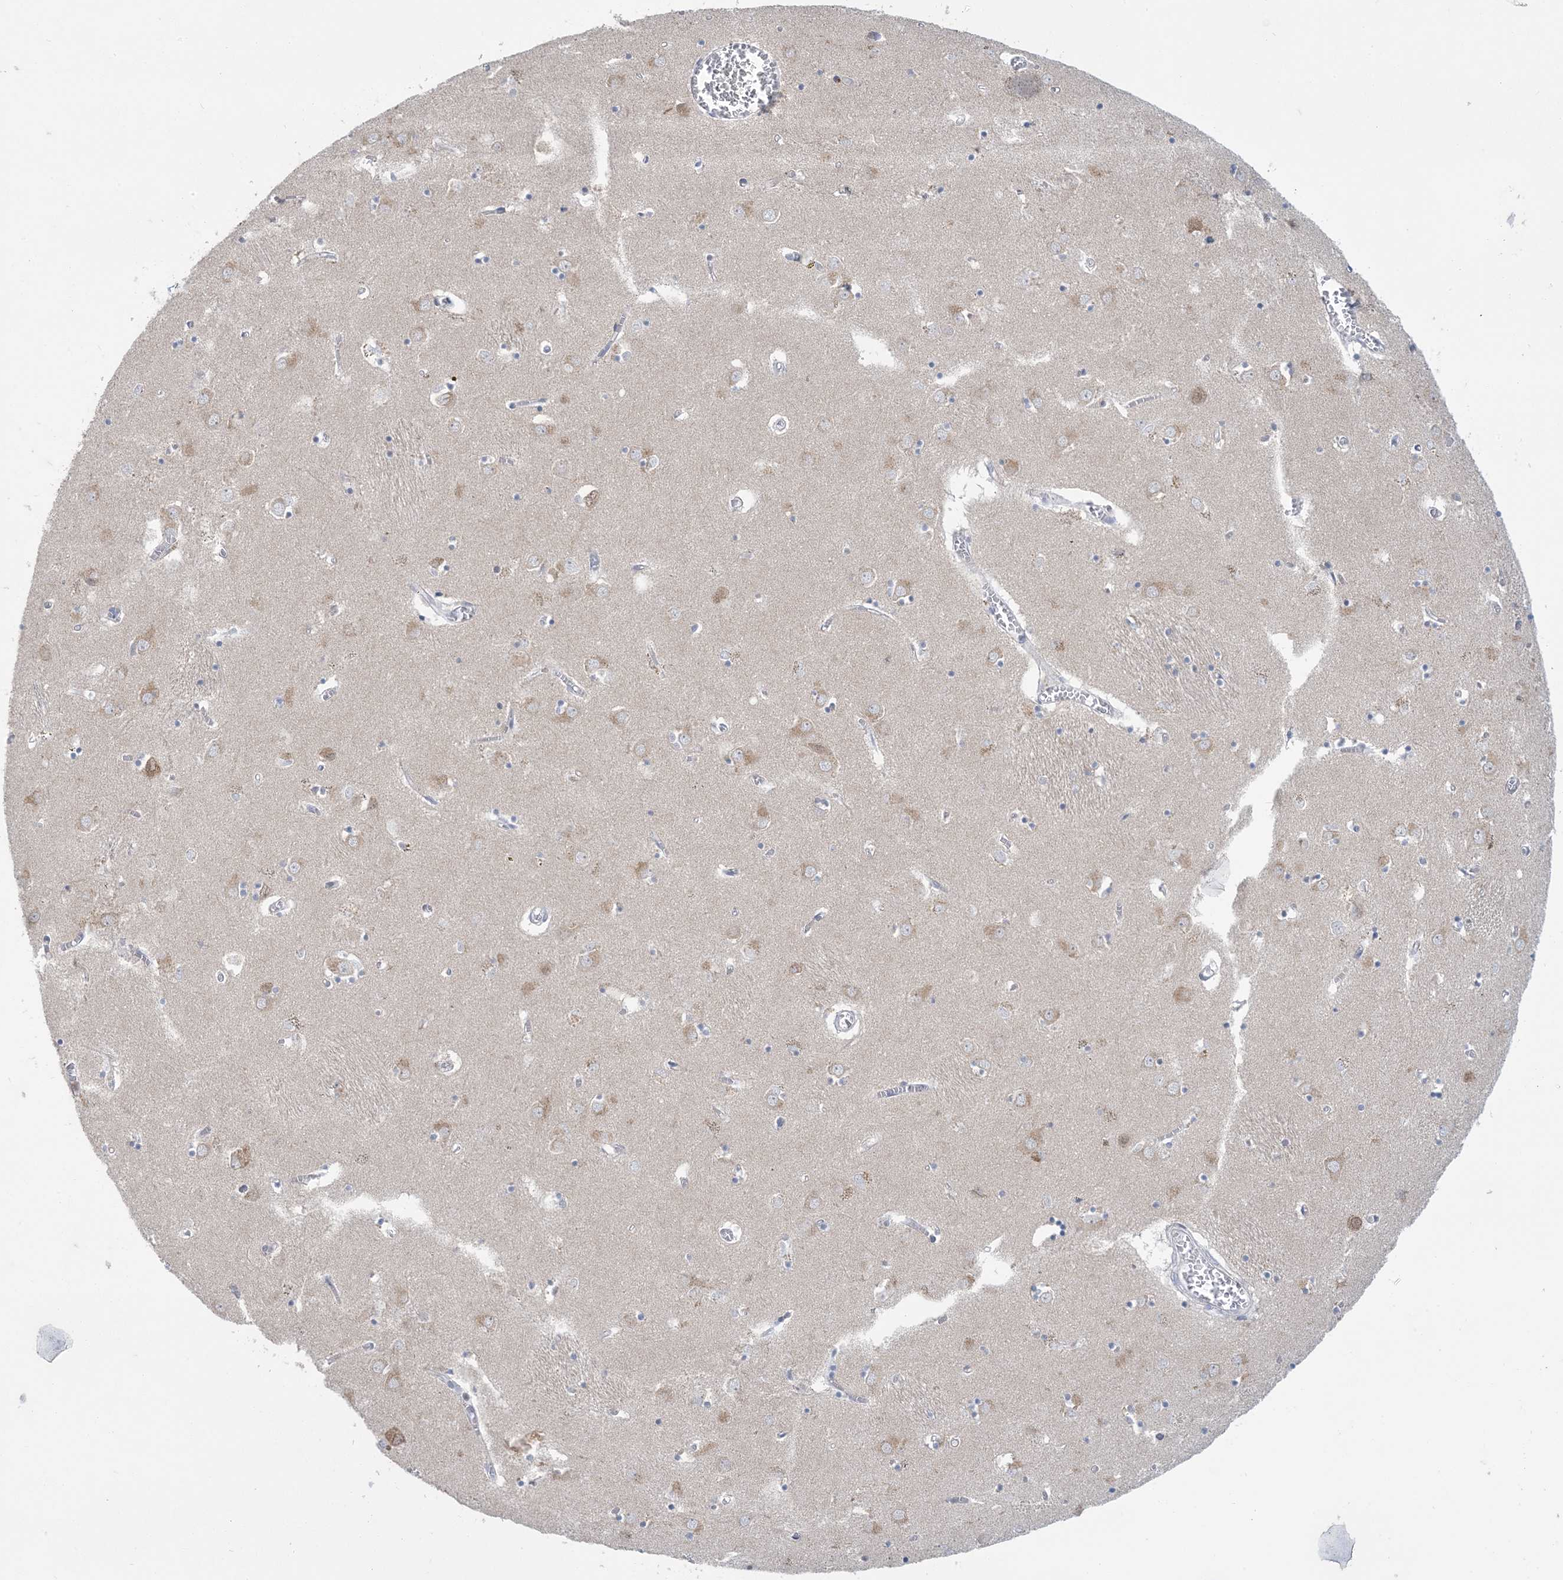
{"staining": {"intensity": "weak", "quantity": "<25%", "location": "cytoplasmic/membranous"}, "tissue": "caudate", "cell_type": "Glial cells", "image_type": "normal", "snomed": [{"axis": "morphology", "description": "Normal tissue, NOS"}, {"axis": "topography", "description": "Lateral ventricle wall"}], "caption": "This is an immunohistochemistry histopathology image of unremarkable caudate. There is no expression in glial cells.", "gene": "KIF3A", "patient": {"sex": "male", "age": 70}}